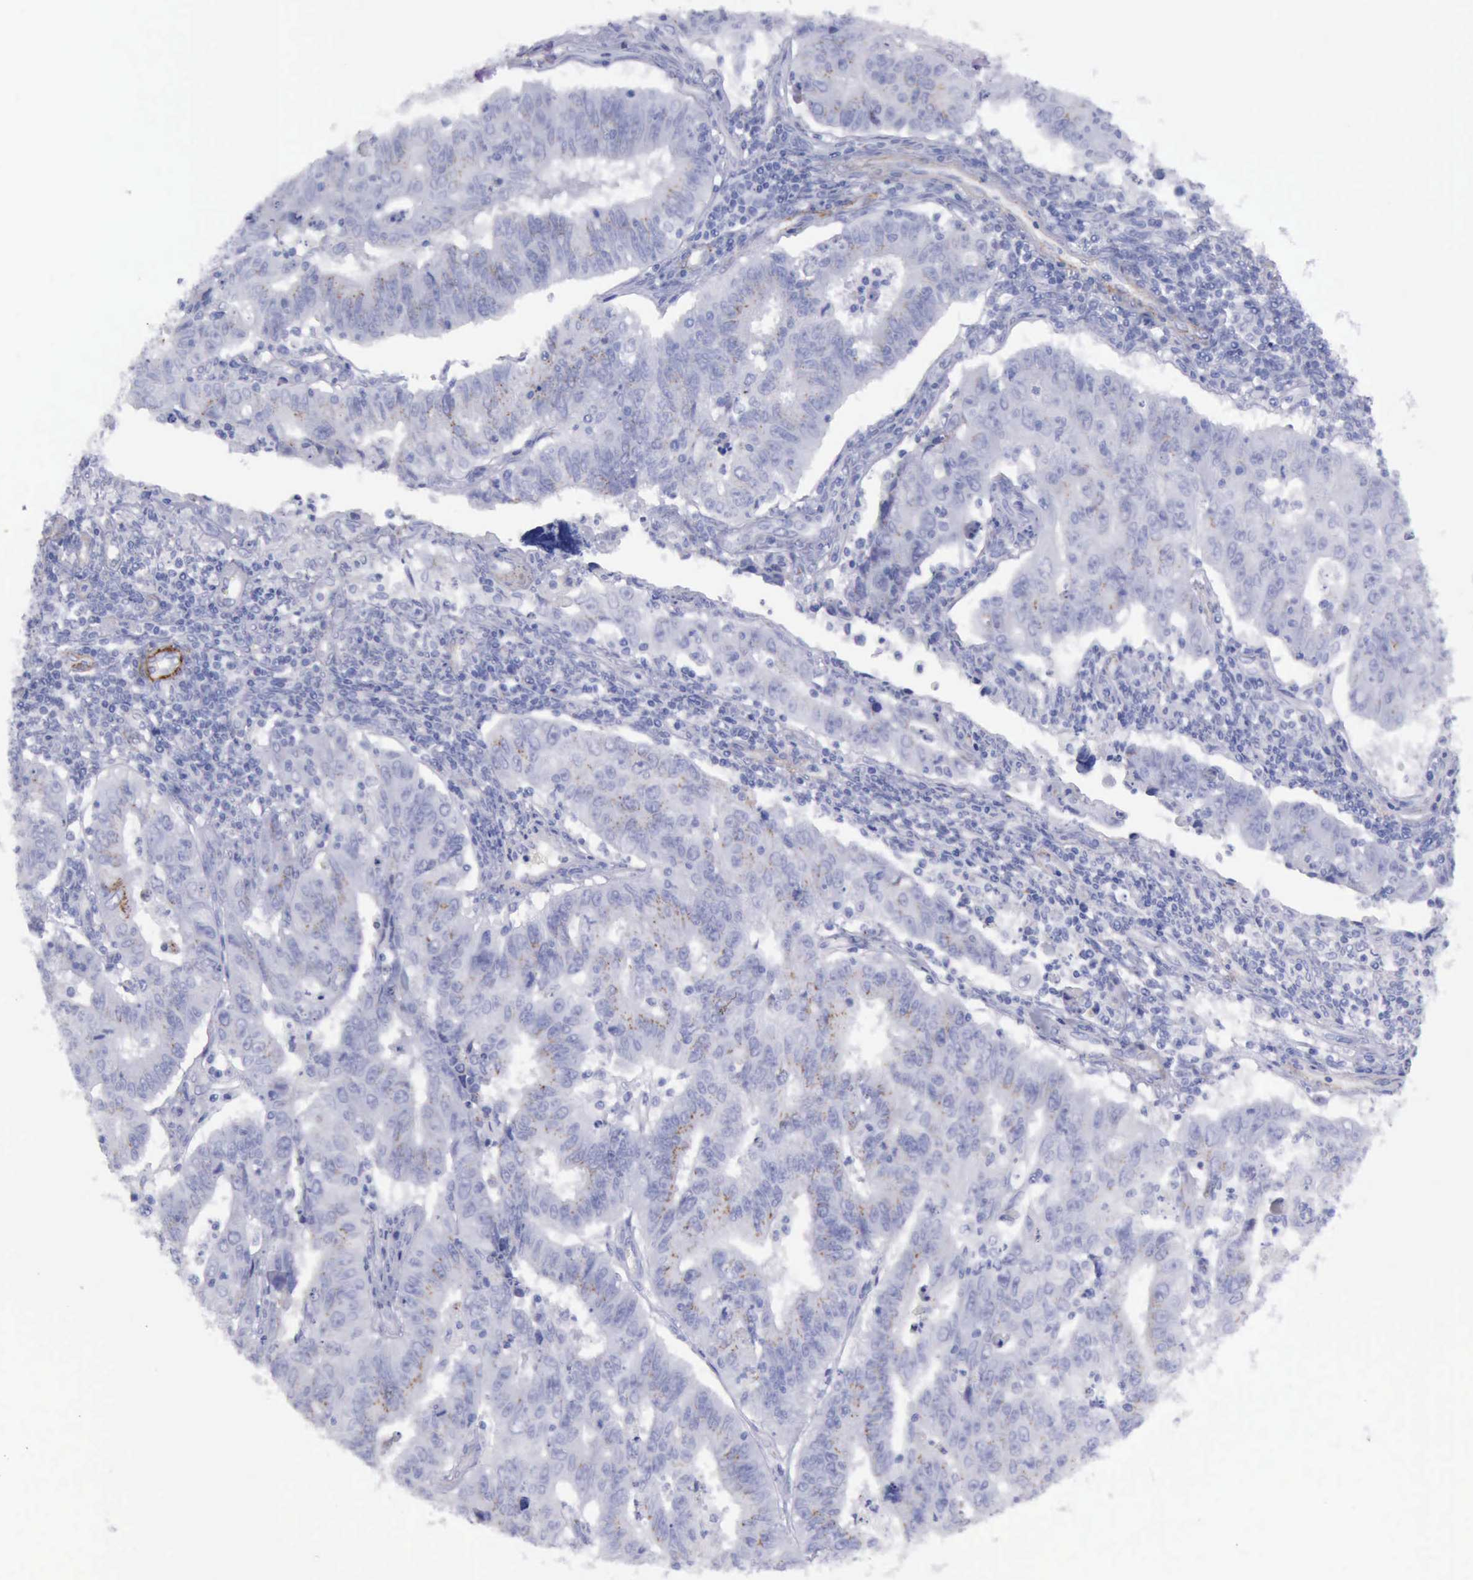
{"staining": {"intensity": "weak", "quantity": "<25%", "location": "cytoplasmic/membranous"}, "tissue": "endometrial cancer", "cell_type": "Tumor cells", "image_type": "cancer", "snomed": [{"axis": "morphology", "description": "Adenocarcinoma, NOS"}, {"axis": "topography", "description": "Endometrium"}], "caption": "The image shows no significant positivity in tumor cells of endometrial adenocarcinoma. (Stains: DAB (3,3'-diaminobenzidine) immunohistochemistry with hematoxylin counter stain, Microscopy: brightfield microscopy at high magnification).", "gene": "AOC3", "patient": {"sex": "female", "age": 42}}